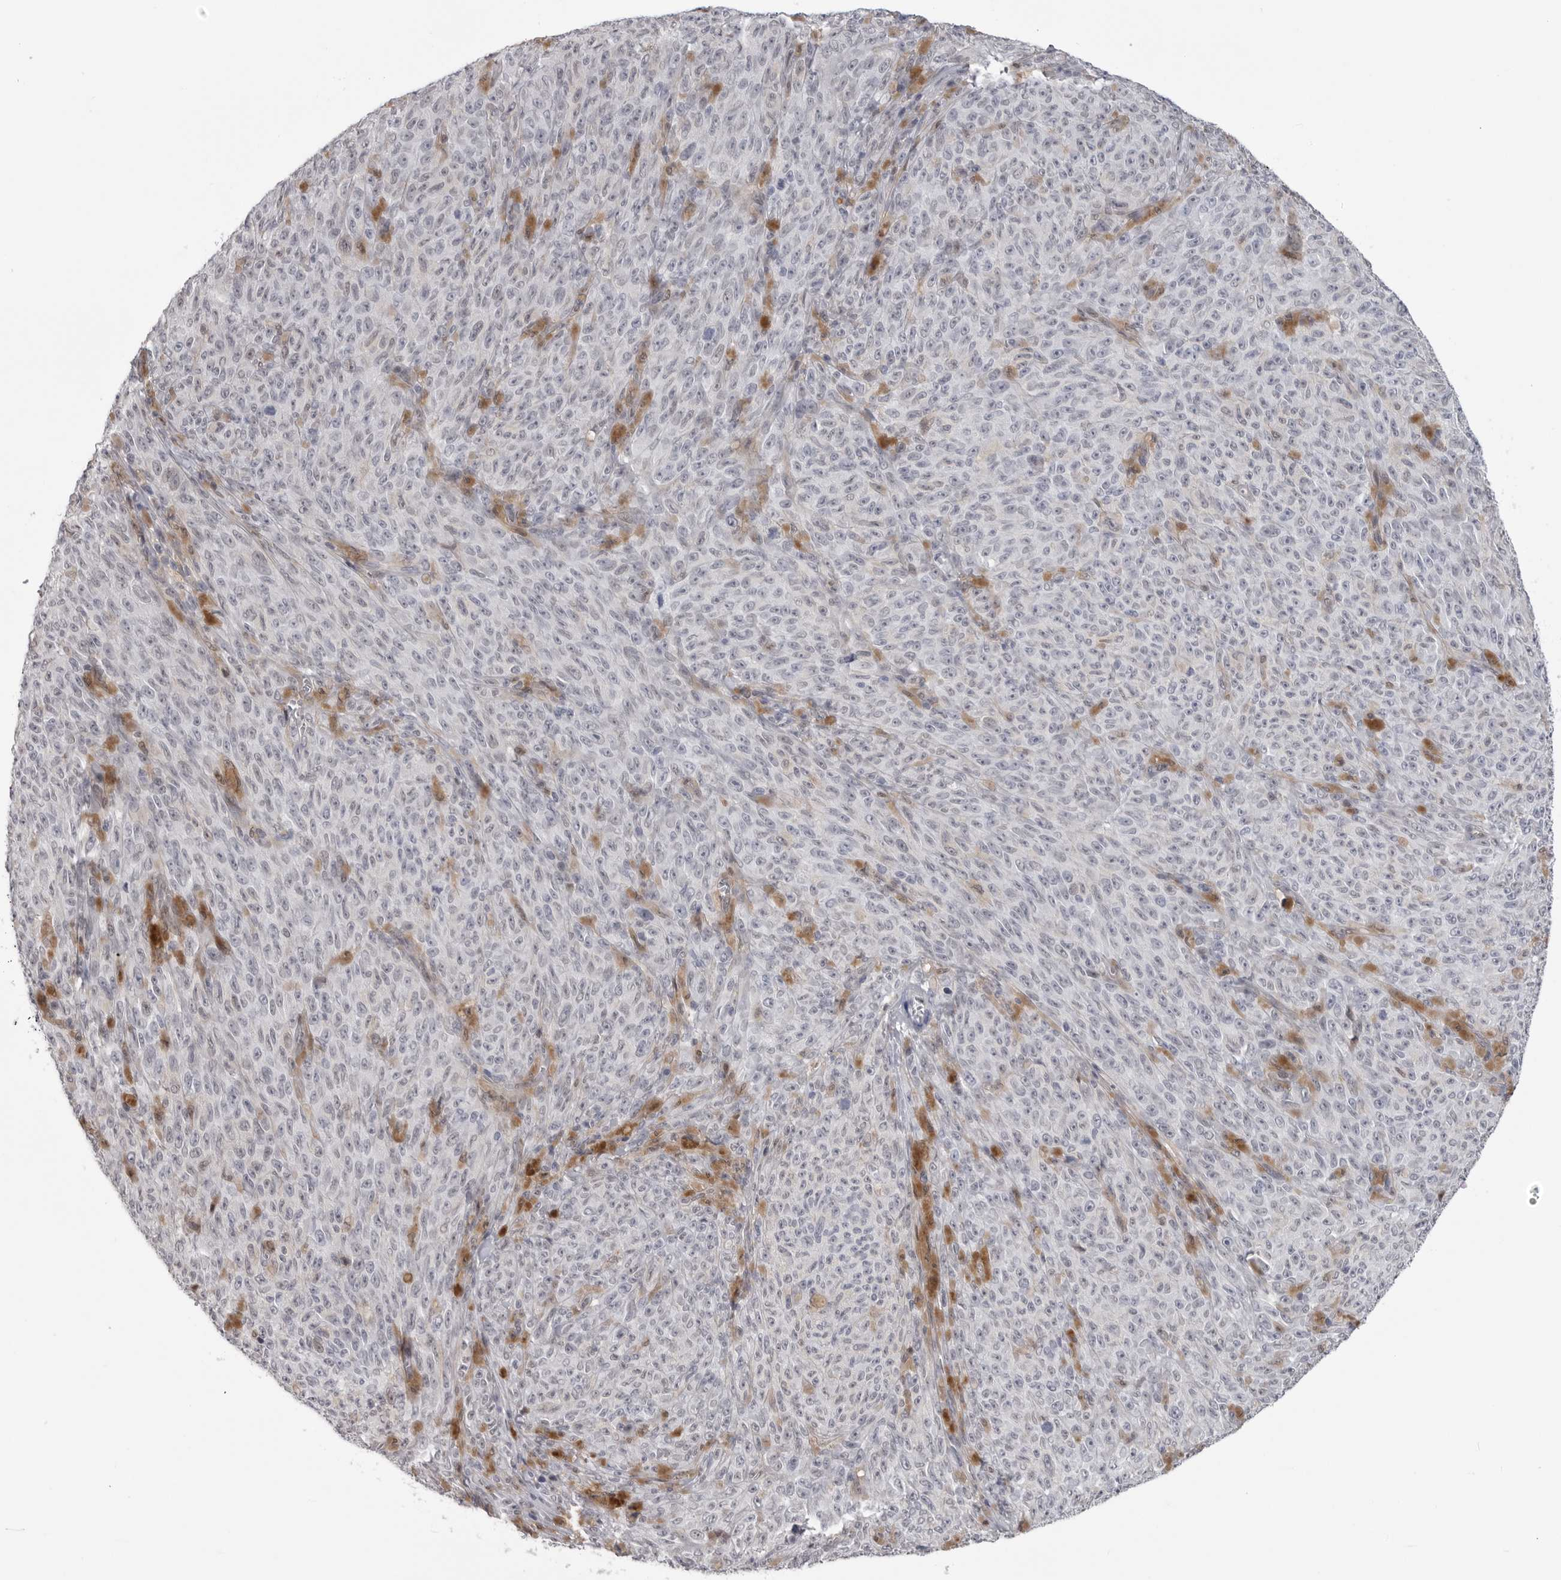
{"staining": {"intensity": "negative", "quantity": "none", "location": "none"}, "tissue": "melanoma", "cell_type": "Tumor cells", "image_type": "cancer", "snomed": [{"axis": "morphology", "description": "Malignant melanoma, NOS"}, {"axis": "topography", "description": "Skin"}], "caption": "This histopathology image is of malignant melanoma stained with IHC to label a protein in brown with the nuclei are counter-stained blue. There is no expression in tumor cells.", "gene": "PNPO", "patient": {"sex": "female", "age": 82}}